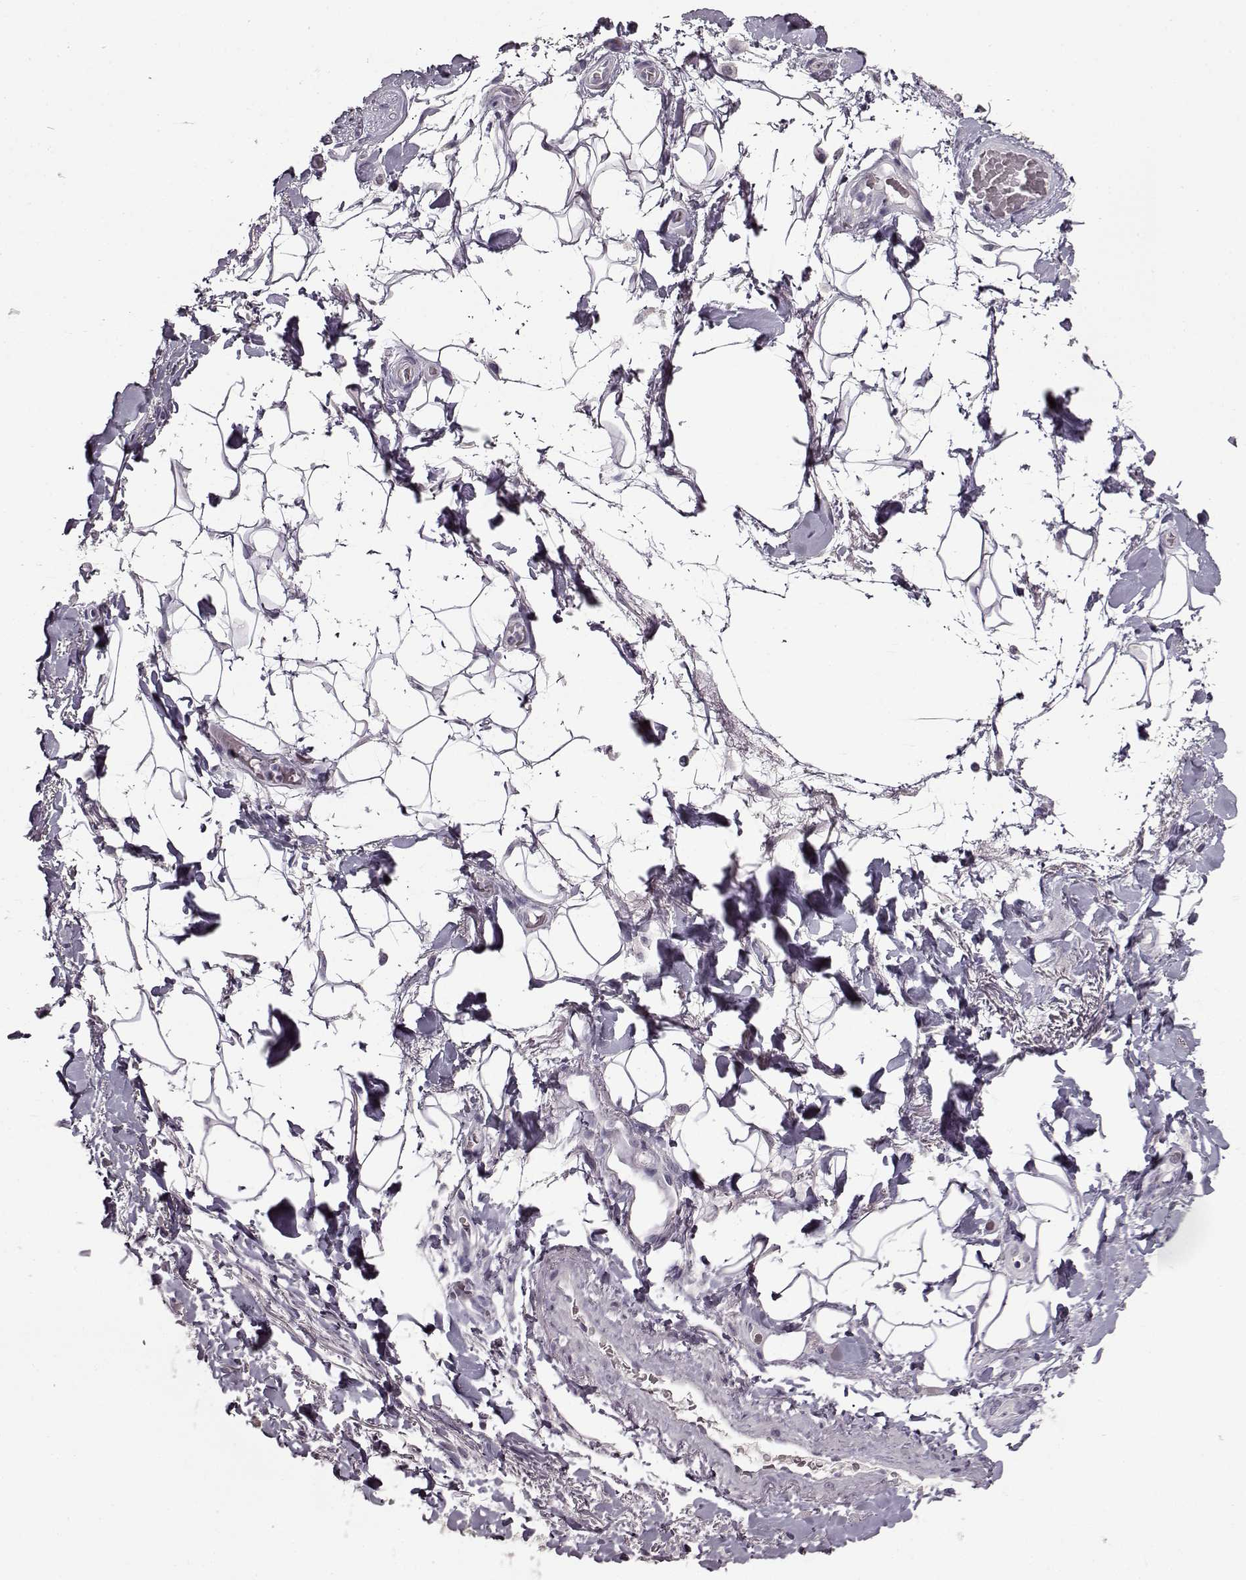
{"staining": {"intensity": "negative", "quantity": "none", "location": "none"}, "tissue": "adipose tissue", "cell_type": "Adipocytes", "image_type": "normal", "snomed": [{"axis": "morphology", "description": "Normal tissue, NOS"}, {"axis": "topography", "description": "Anal"}, {"axis": "topography", "description": "Peripheral nerve tissue"}], "caption": "This is an IHC image of benign adipose tissue. There is no expression in adipocytes.", "gene": "FSHB", "patient": {"sex": "male", "age": 53}}